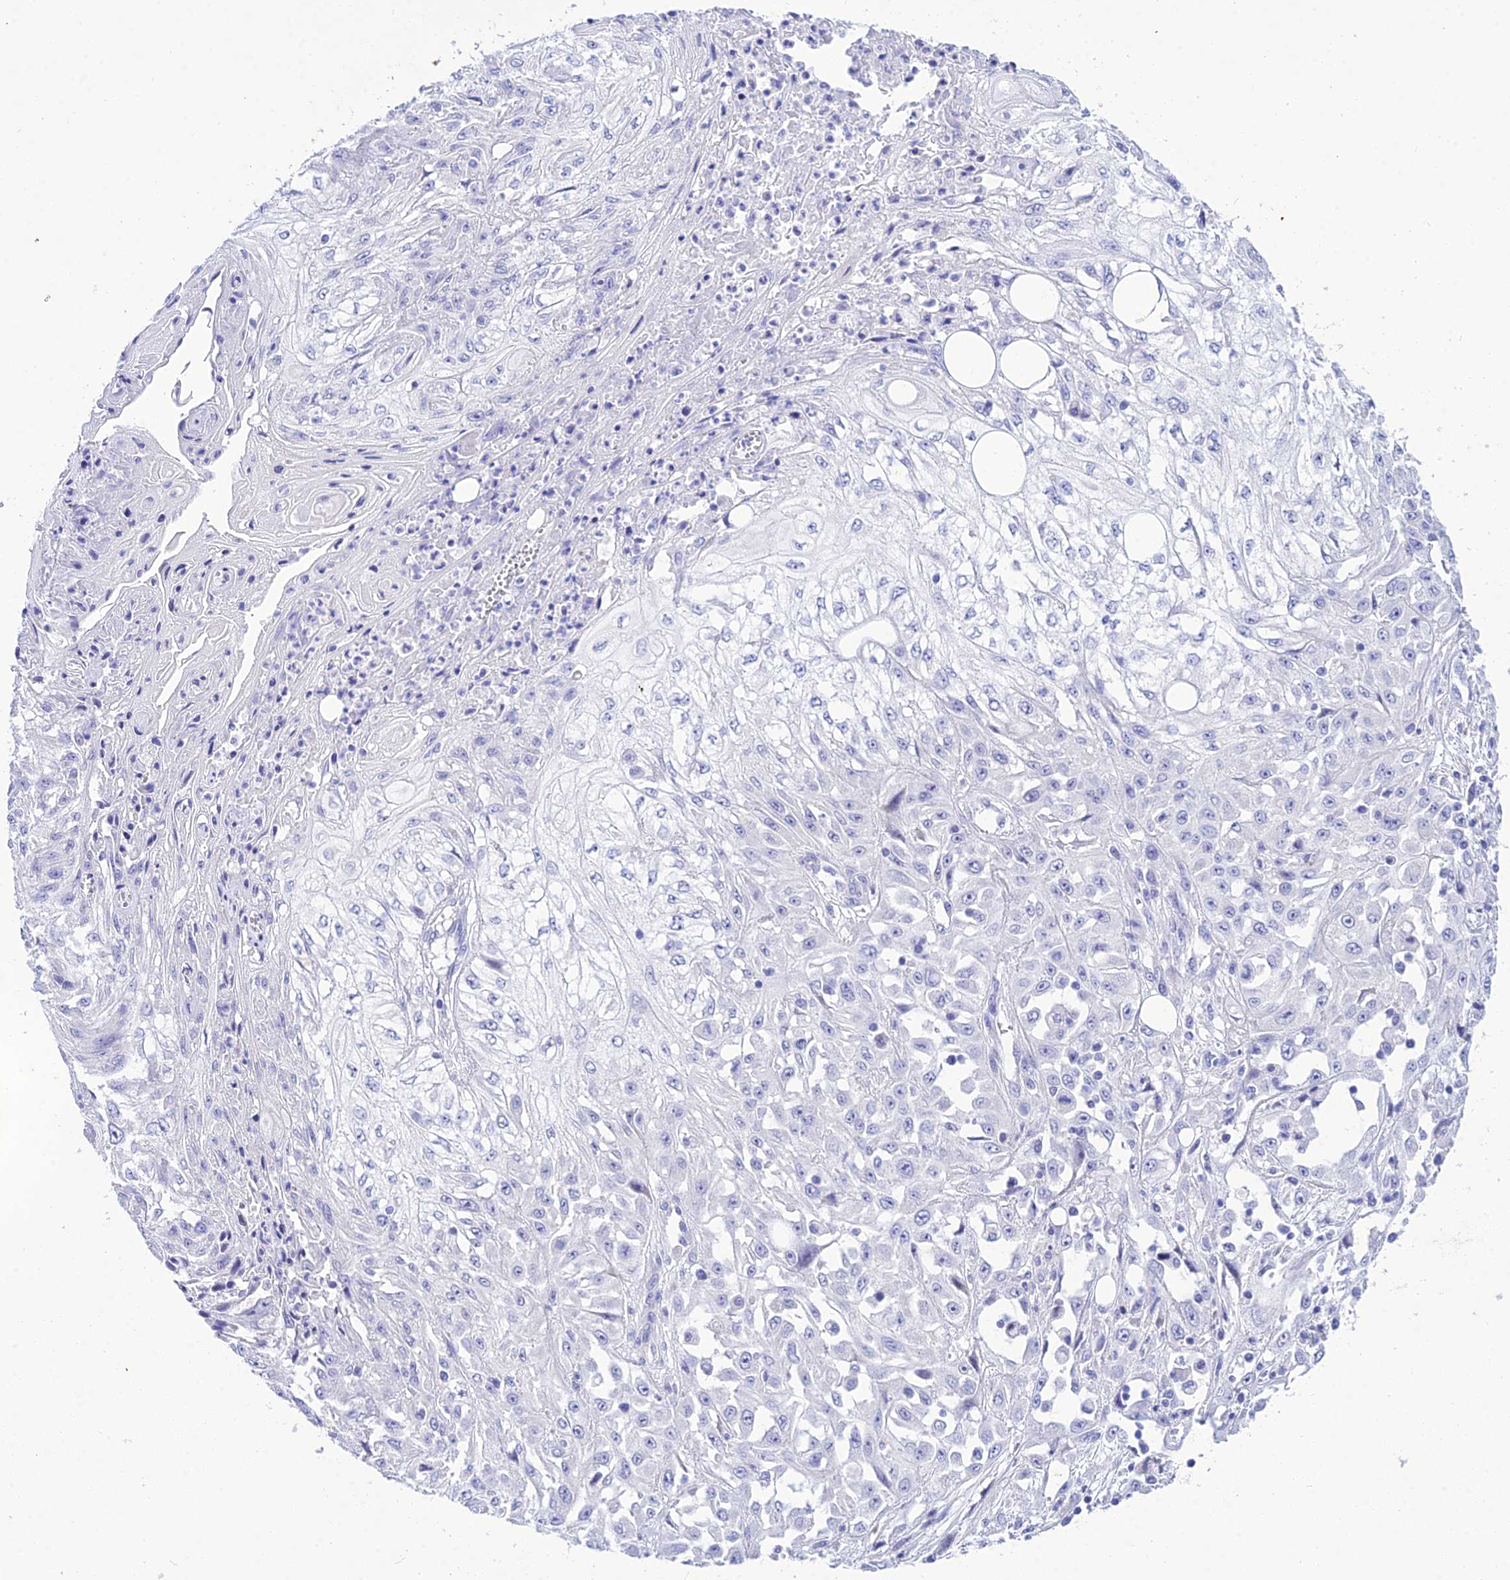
{"staining": {"intensity": "negative", "quantity": "none", "location": "none"}, "tissue": "skin cancer", "cell_type": "Tumor cells", "image_type": "cancer", "snomed": [{"axis": "morphology", "description": "Squamous cell carcinoma, NOS"}, {"axis": "morphology", "description": "Squamous cell carcinoma, metastatic, NOS"}, {"axis": "topography", "description": "Skin"}, {"axis": "topography", "description": "Lymph node"}], "caption": "Immunohistochemistry (IHC) image of human metastatic squamous cell carcinoma (skin) stained for a protein (brown), which displays no expression in tumor cells.", "gene": "DEFB107A", "patient": {"sex": "male", "age": 75}}